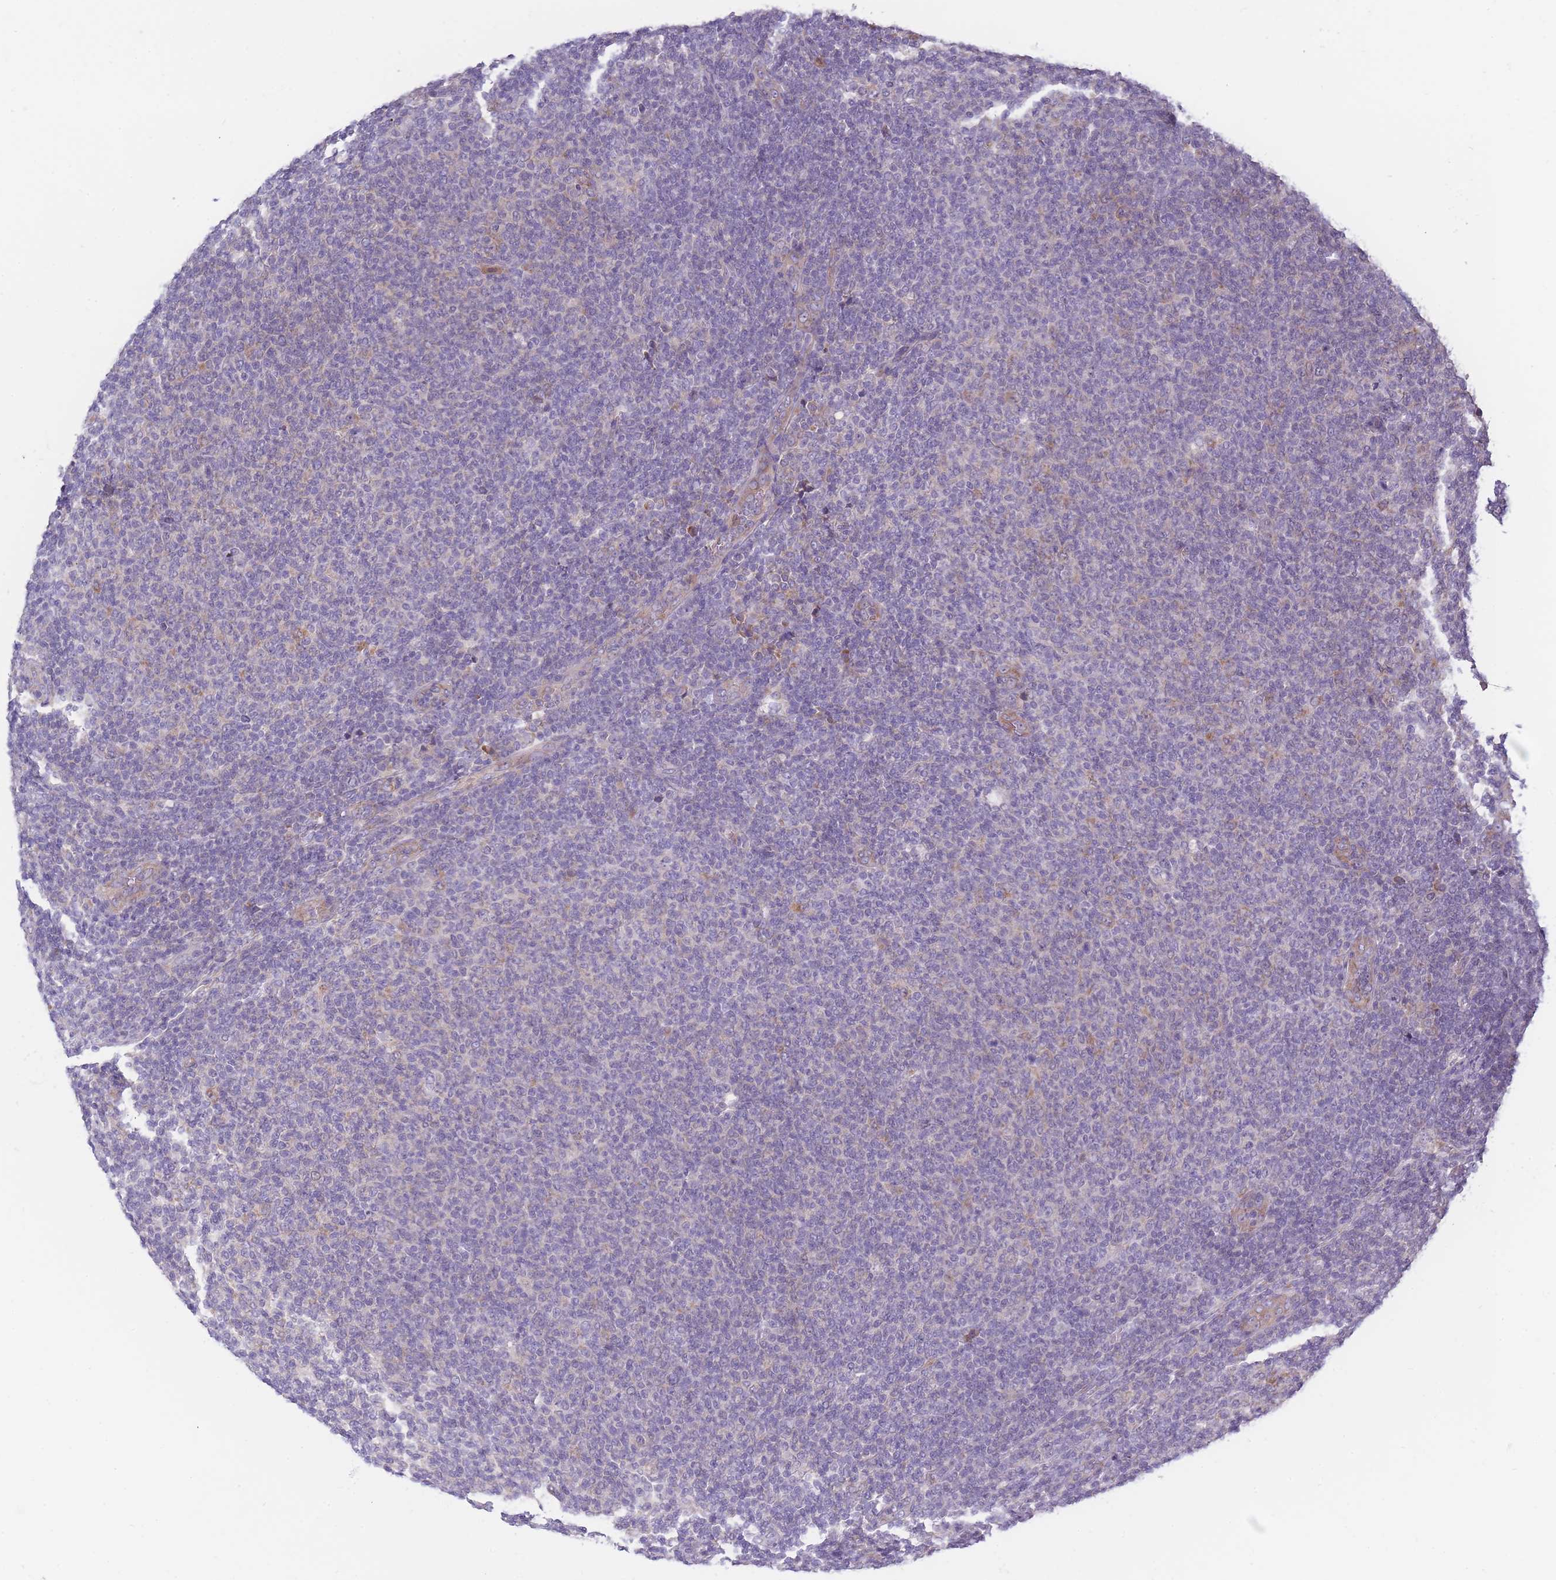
{"staining": {"intensity": "negative", "quantity": "none", "location": "none"}, "tissue": "lymphoma", "cell_type": "Tumor cells", "image_type": "cancer", "snomed": [{"axis": "morphology", "description": "Malignant lymphoma, non-Hodgkin's type, Low grade"}, {"axis": "topography", "description": "Lymph node"}], "caption": "Tumor cells are negative for brown protein staining in low-grade malignant lymphoma, non-Hodgkin's type.", "gene": "NDUFAF6", "patient": {"sex": "male", "age": 66}}